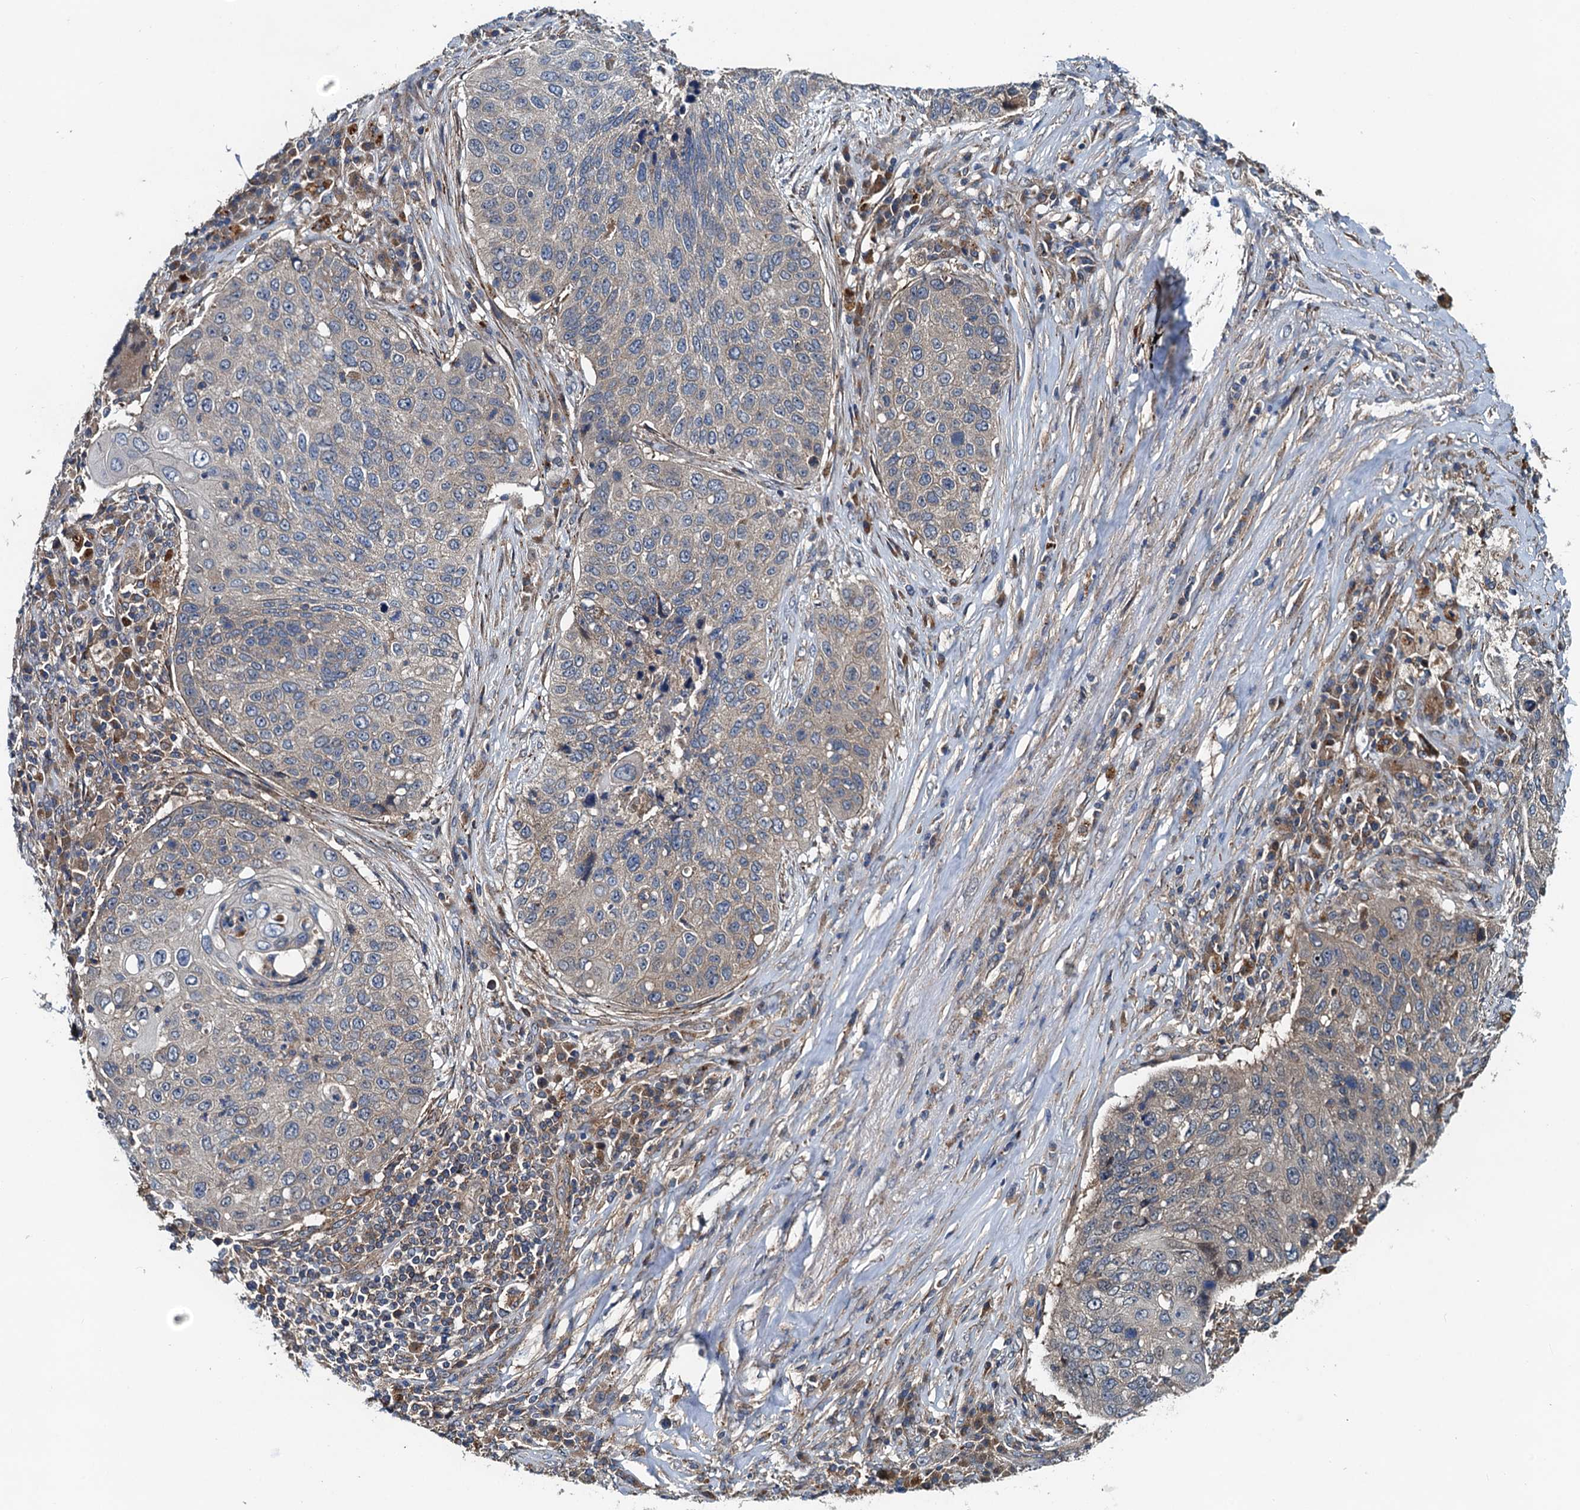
{"staining": {"intensity": "negative", "quantity": "none", "location": "none"}, "tissue": "lung cancer", "cell_type": "Tumor cells", "image_type": "cancer", "snomed": [{"axis": "morphology", "description": "Squamous cell carcinoma, NOS"}, {"axis": "topography", "description": "Lung"}], "caption": "A photomicrograph of human lung squamous cell carcinoma is negative for staining in tumor cells.", "gene": "EFL1", "patient": {"sex": "female", "age": 63}}